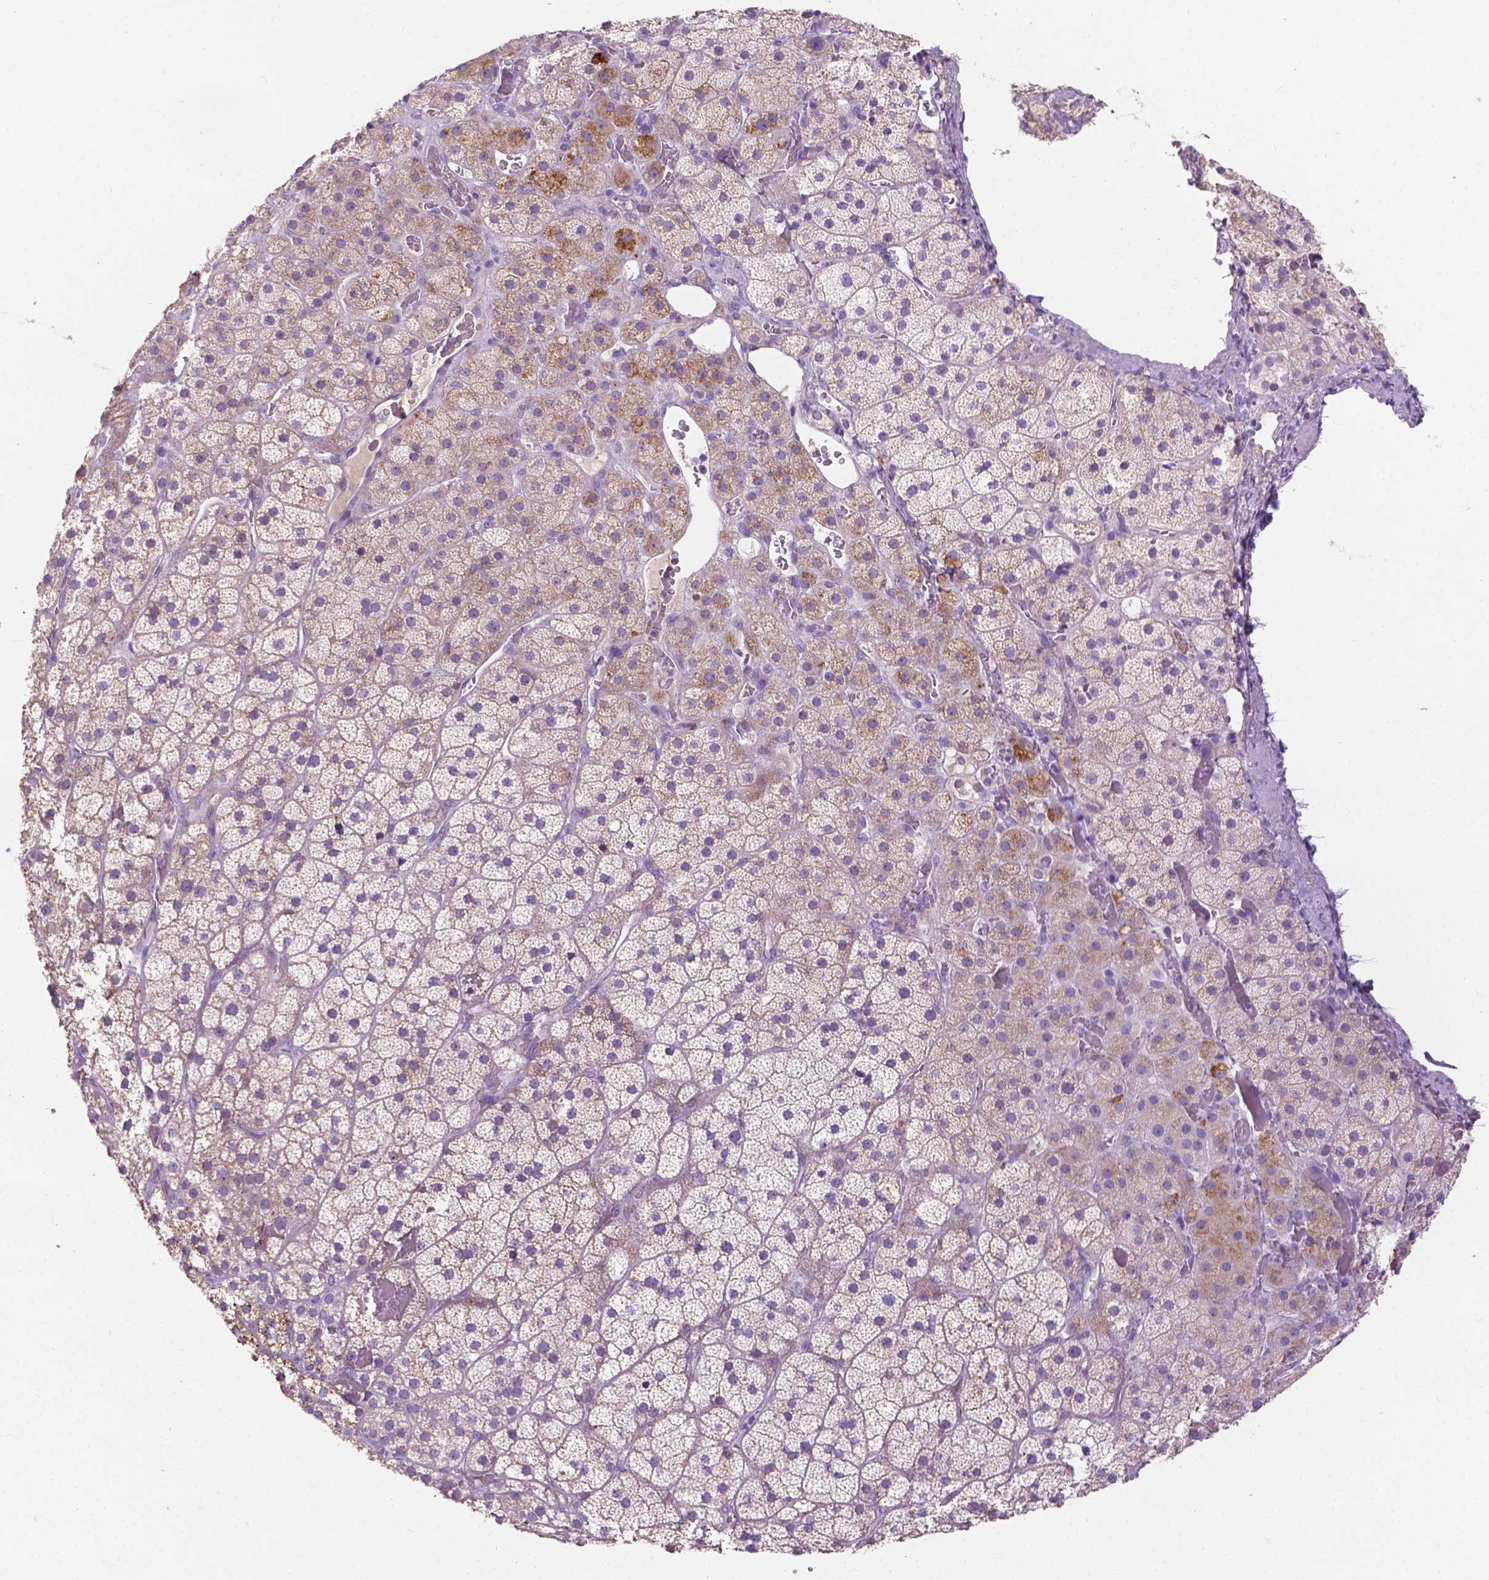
{"staining": {"intensity": "moderate", "quantity": "25%-75%", "location": "cytoplasmic/membranous"}, "tissue": "adrenal gland", "cell_type": "Glandular cells", "image_type": "normal", "snomed": [{"axis": "morphology", "description": "Normal tissue, NOS"}, {"axis": "topography", "description": "Adrenal gland"}], "caption": "Adrenal gland stained with DAB immunohistochemistry exhibits medium levels of moderate cytoplasmic/membranous staining in approximately 25%-75% of glandular cells.", "gene": "NOXO1", "patient": {"sex": "male", "age": 57}}